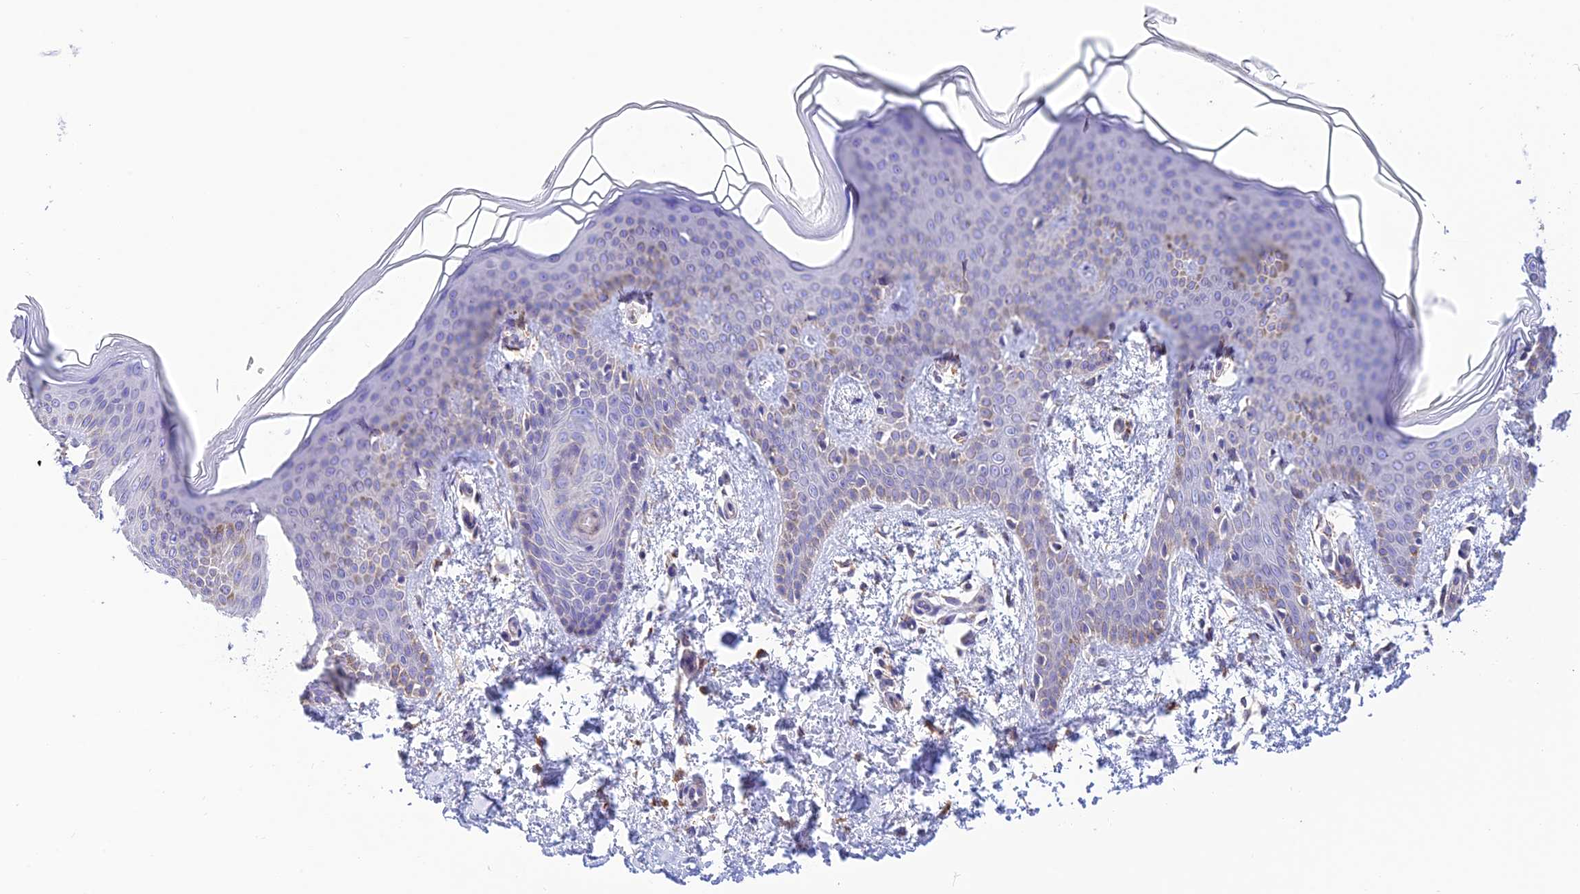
{"staining": {"intensity": "moderate", "quantity": ">75%", "location": "cytoplasmic/membranous"}, "tissue": "skin", "cell_type": "Fibroblasts", "image_type": "normal", "snomed": [{"axis": "morphology", "description": "Normal tissue, NOS"}, {"axis": "topography", "description": "Skin"}], "caption": "This image reveals unremarkable skin stained with immunohistochemistry to label a protein in brown. The cytoplasmic/membranous of fibroblasts show moderate positivity for the protein. Nuclei are counter-stained blue.", "gene": "ENSG00000255439", "patient": {"sex": "male", "age": 36}}